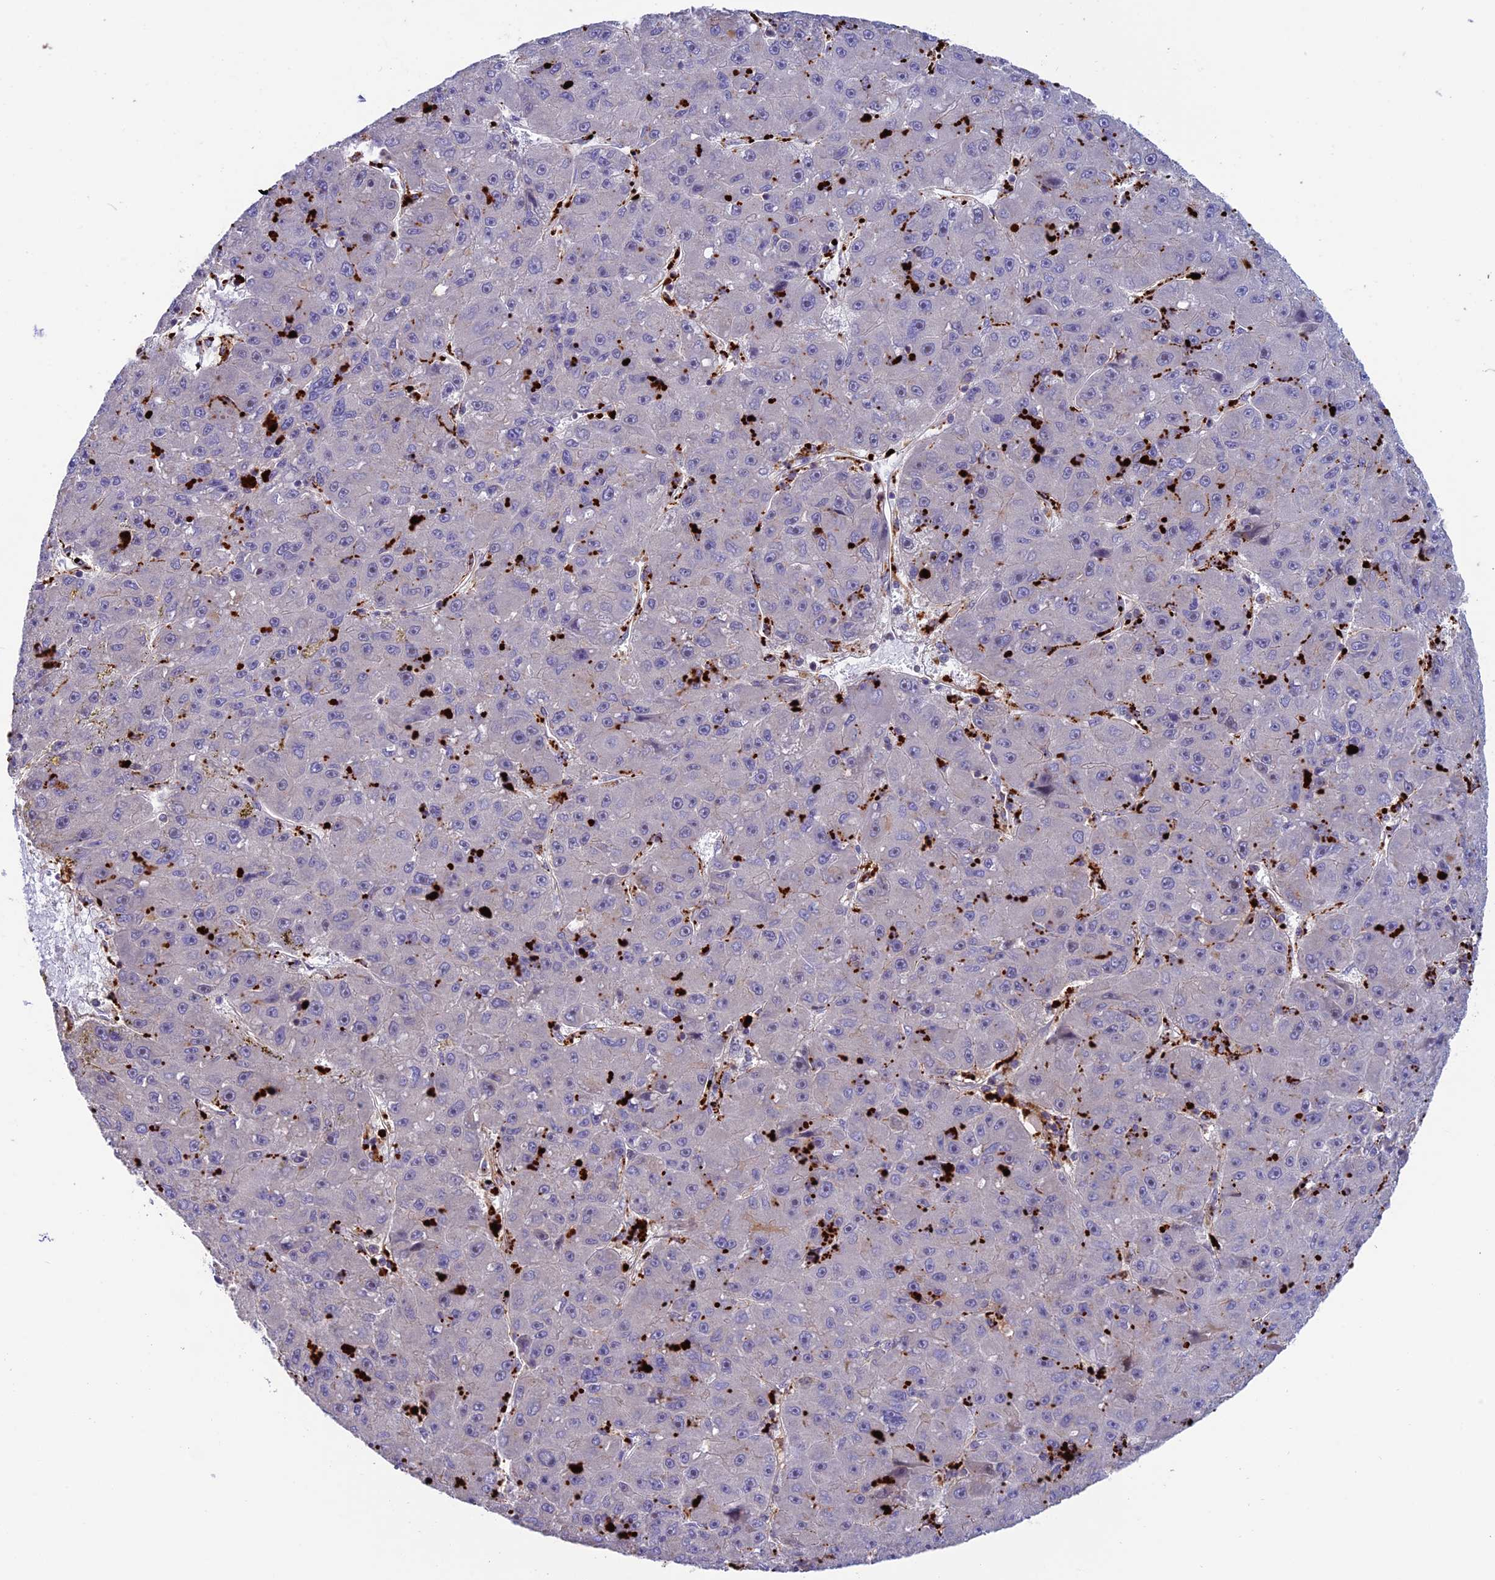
{"staining": {"intensity": "negative", "quantity": "none", "location": "none"}, "tissue": "liver cancer", "cell_type": "Tumor cells", "image_type": "cancer", "snomed": [{"axis": "morphology", "description": "Carcinoma, Hepatocellular, NOS"}, {"axis": "topography", "description": "Liver"}], "caption": "Tumor cells show no significant positivity in liver hepatocellular carcinoma. The staining is performed using DAB (3,3'-diaminobenzidine) brown chromogen with nuclei counter-stained in using hematoxylin.", "gene": "ARHGEF18", "patient": {"sex": "male", "age": 67}}